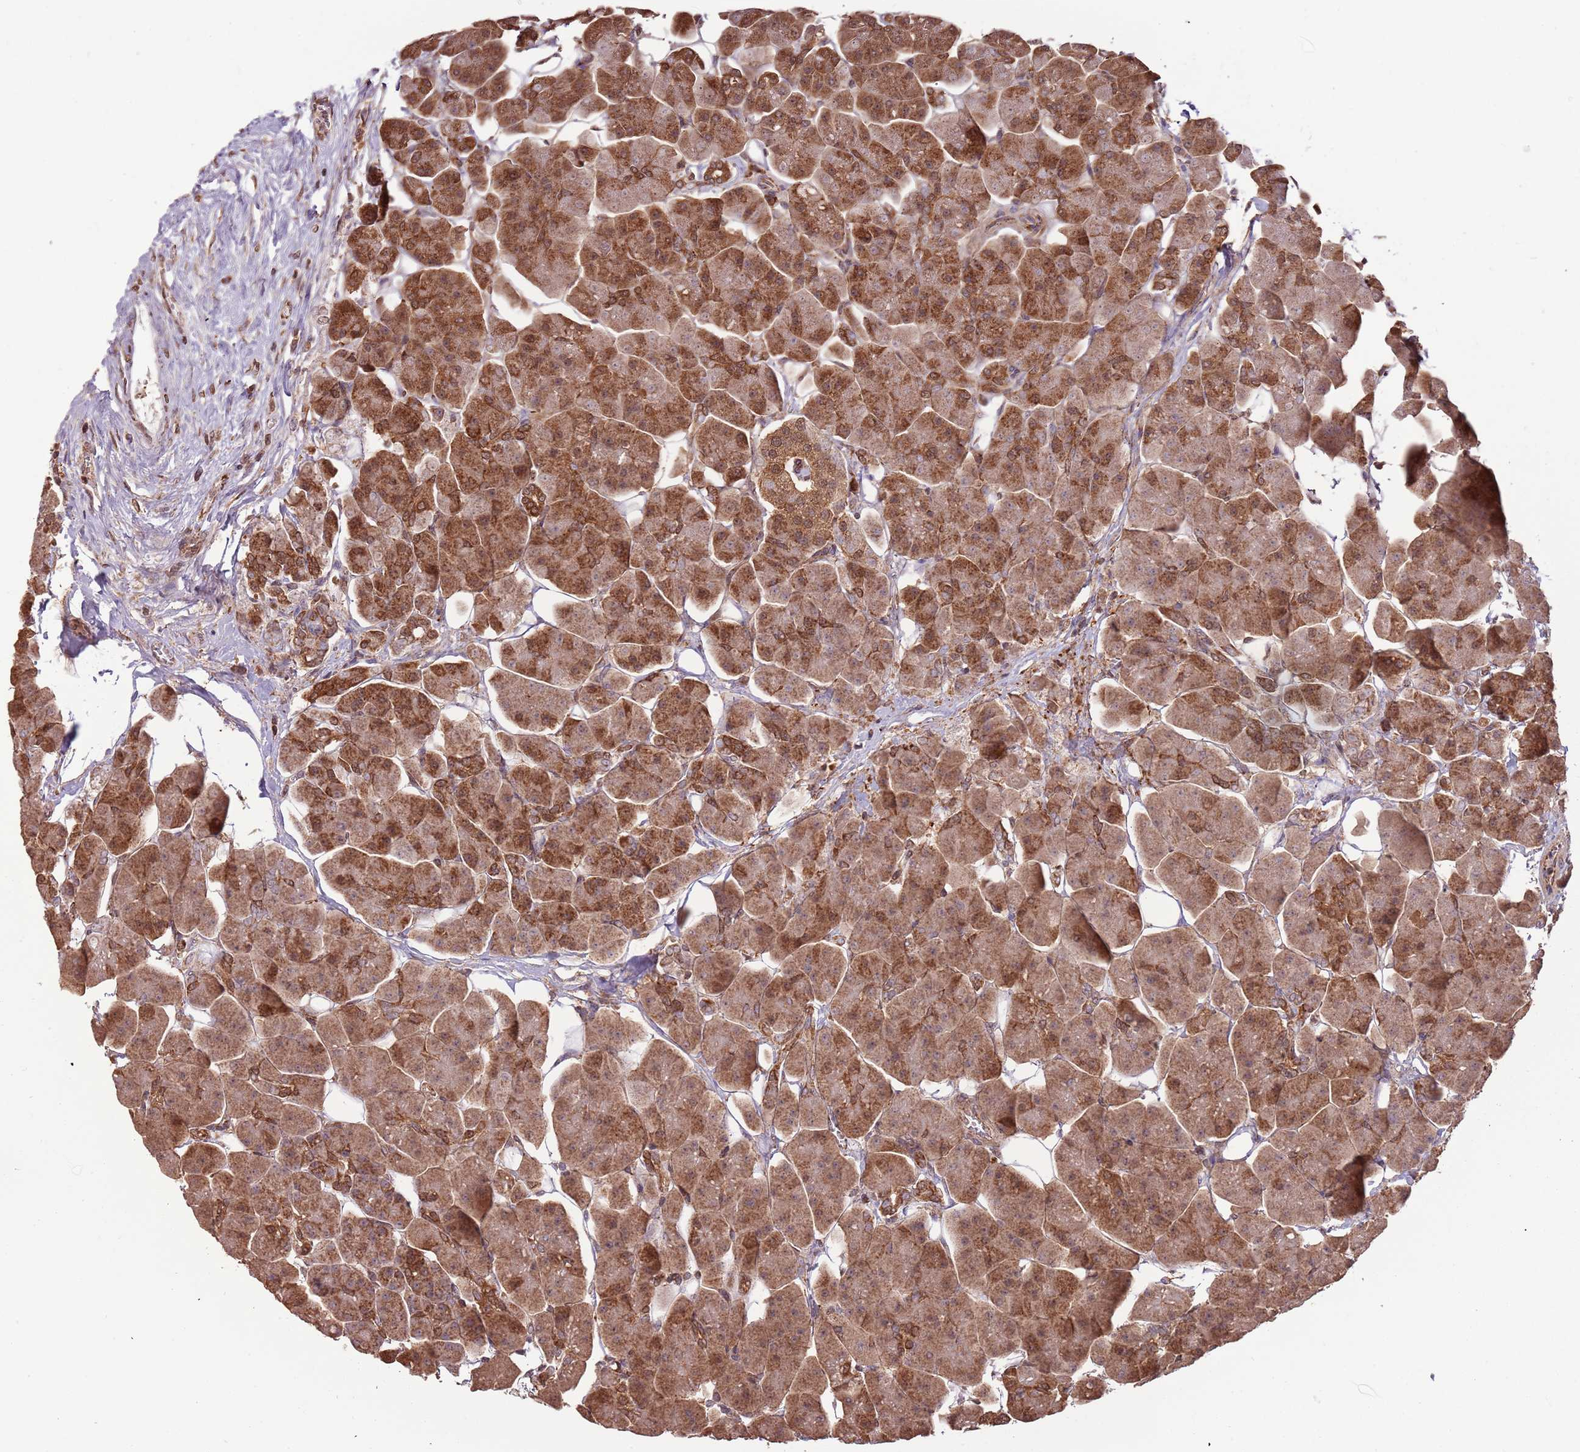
{"staining": {"intensity": "strong", "quantity": ">75%", "location": "cytoplasmic/membranous,nuclear"}, "tissue": "pancreas", "cell_type": "Exocrine glandular cells", "image_type": "normal", "snomed": [{"axis": "morphology", "description": "Normal tissue, NOS"}, {"axis": "topography", "description": "Pancreas"}], "caption": "This photomicrograph reveals normal pancreas stained with immunohistochemistry (IHC) to label a protein in brown. The cytoplasmic/membranous,nuclear of exocrine glandular cells show strong positivity for the protein. Nuclei are counter-stained blue.", "gene": "IL17RD", "patient": {"sex": "male", "age": 66}}